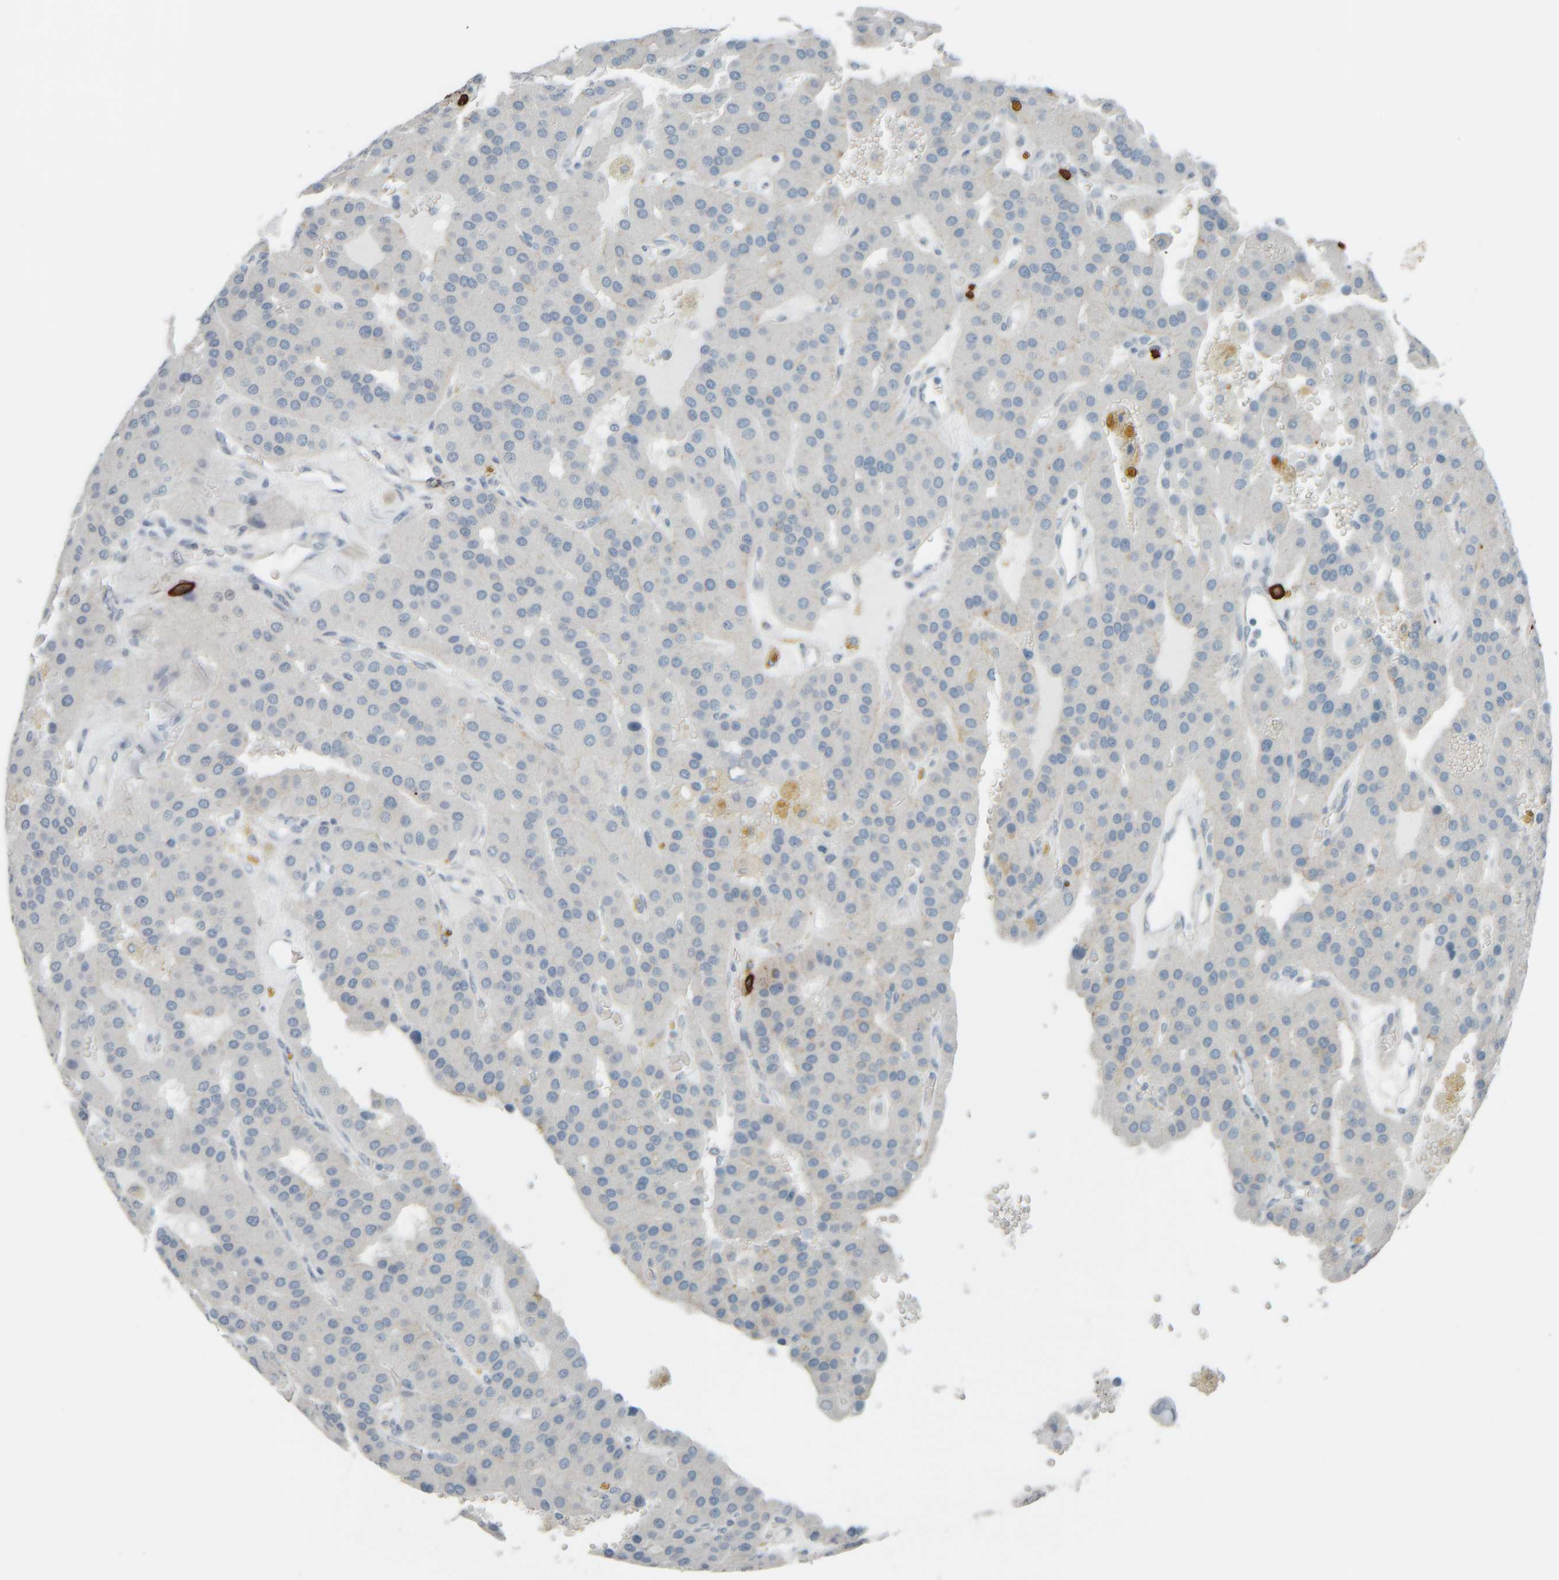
{"staining": {"intensity": "negative", "quantity": "none", "location": "none"}, "tissue": "parathyroid gland", "cell_type": "Glandular cells", "image_type": "normal", "snomed": [{"axis": "morphology", "description": "Normal tissue, NOS"}, {"axis": "morphology", "description": "Adenoma, NOS"}, {"axis": "topography", "description": "Parathyroid gland"}], "caption": "The IHC micrograph has no significant staining in glandular cells of parathyroid gland. (DAB (3,3'-diaminobenzidine) immunohistochemistry (IHC) with hematoxylin counter stain).", "gene": "TPSAB1", "patient": {"sex": "female", "age": 86}}